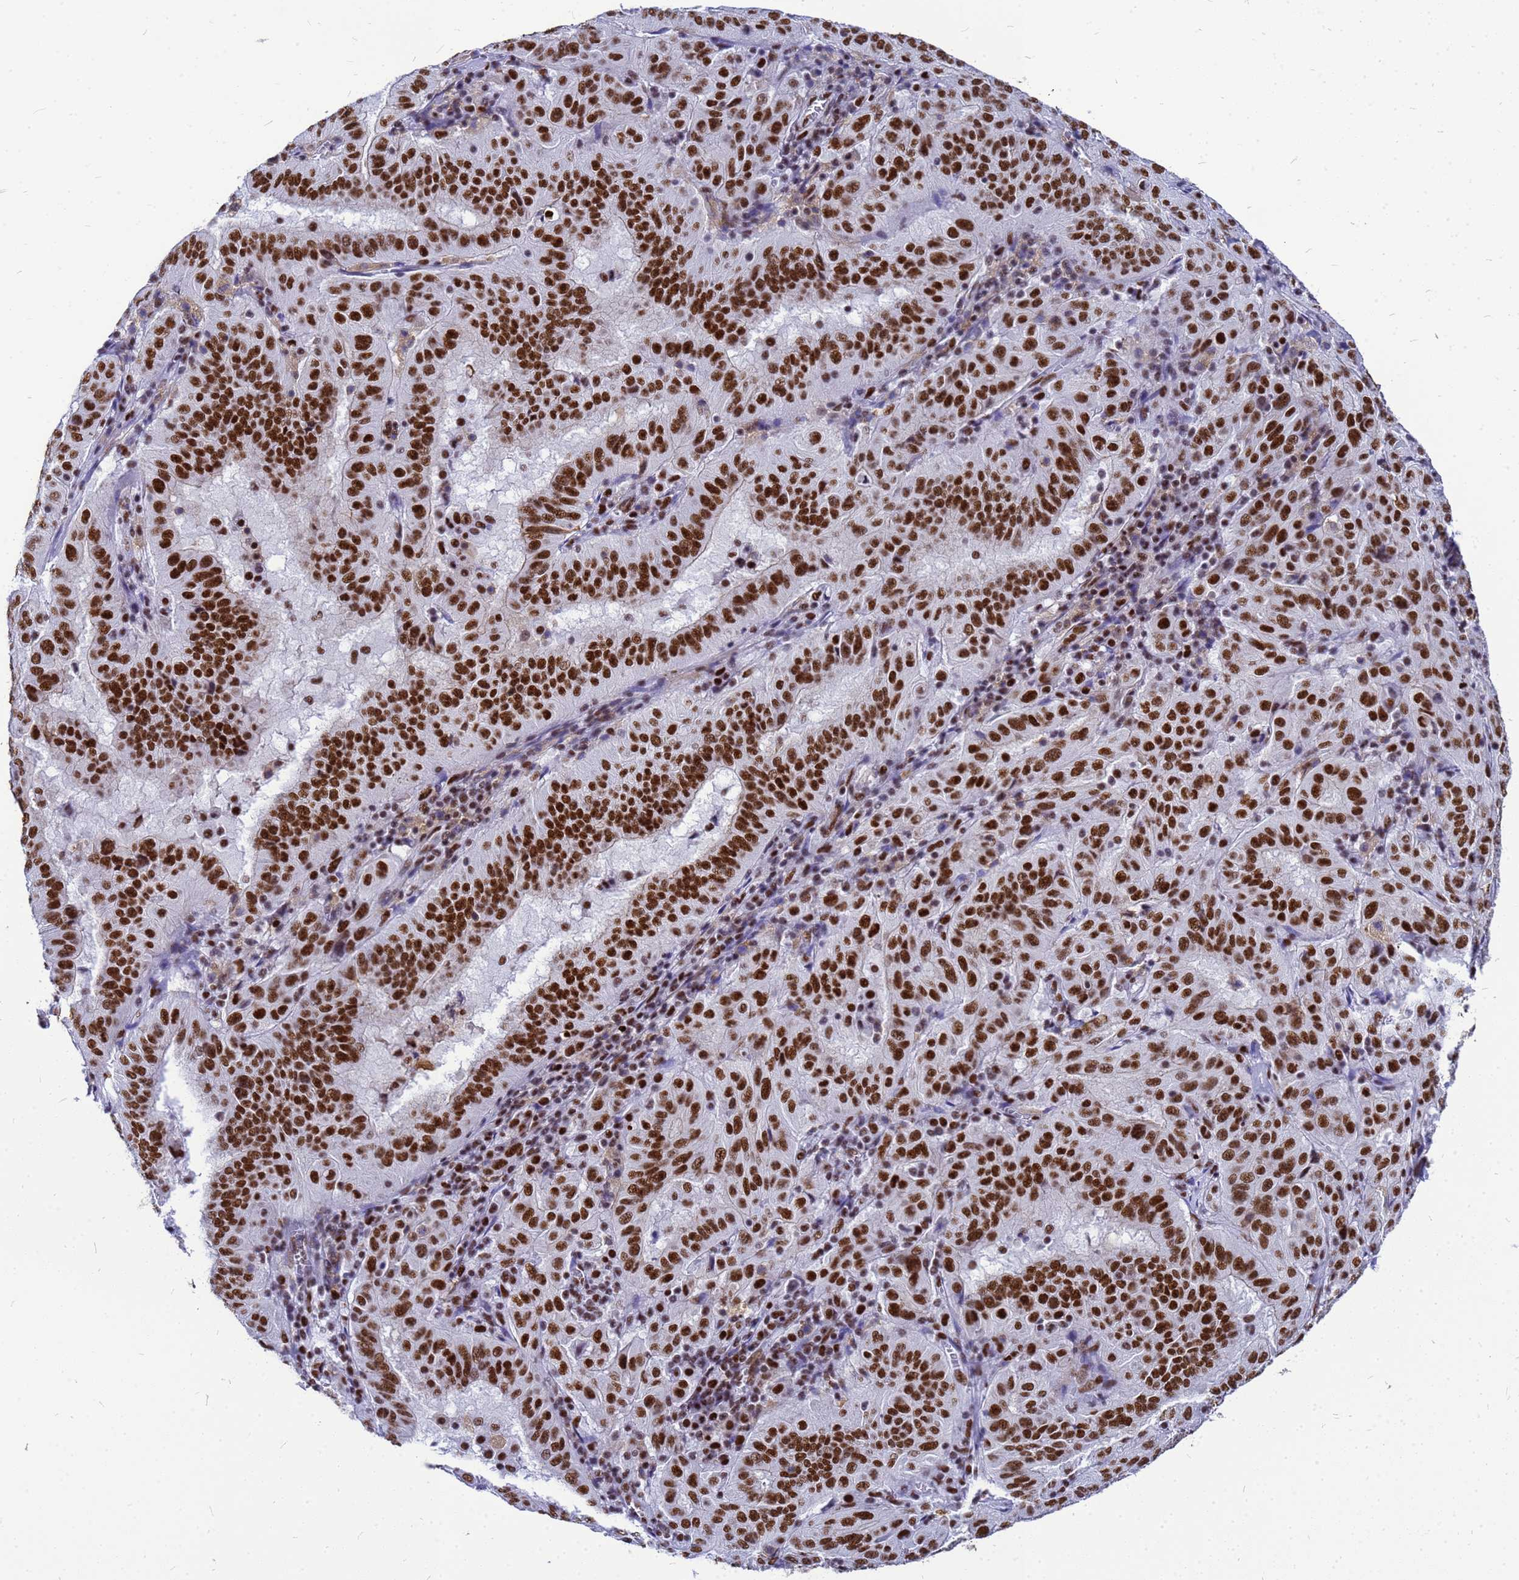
{"staining": {"intensity": "strong", "quantity": ">75%", "location": "nuclear"}, "tissue": "pancreatic cancer", "cell_type": "Tumor cells", "image_type": "cancer", "snomed": [{"axis": "morphology", "description": "Adenocarcinoma, NOS"}, {"axis": "topography", "description": "Pancreas"}], "caption": "IHC photomicrograph of adenocarcinoma (pancreatic) stained for a protein (brown), which demonstrates high levels of strong nuclear expression in approximately >75% of tumor cells.", "gene": "SART3", "patient": {"sex": "male", "age": 63}}